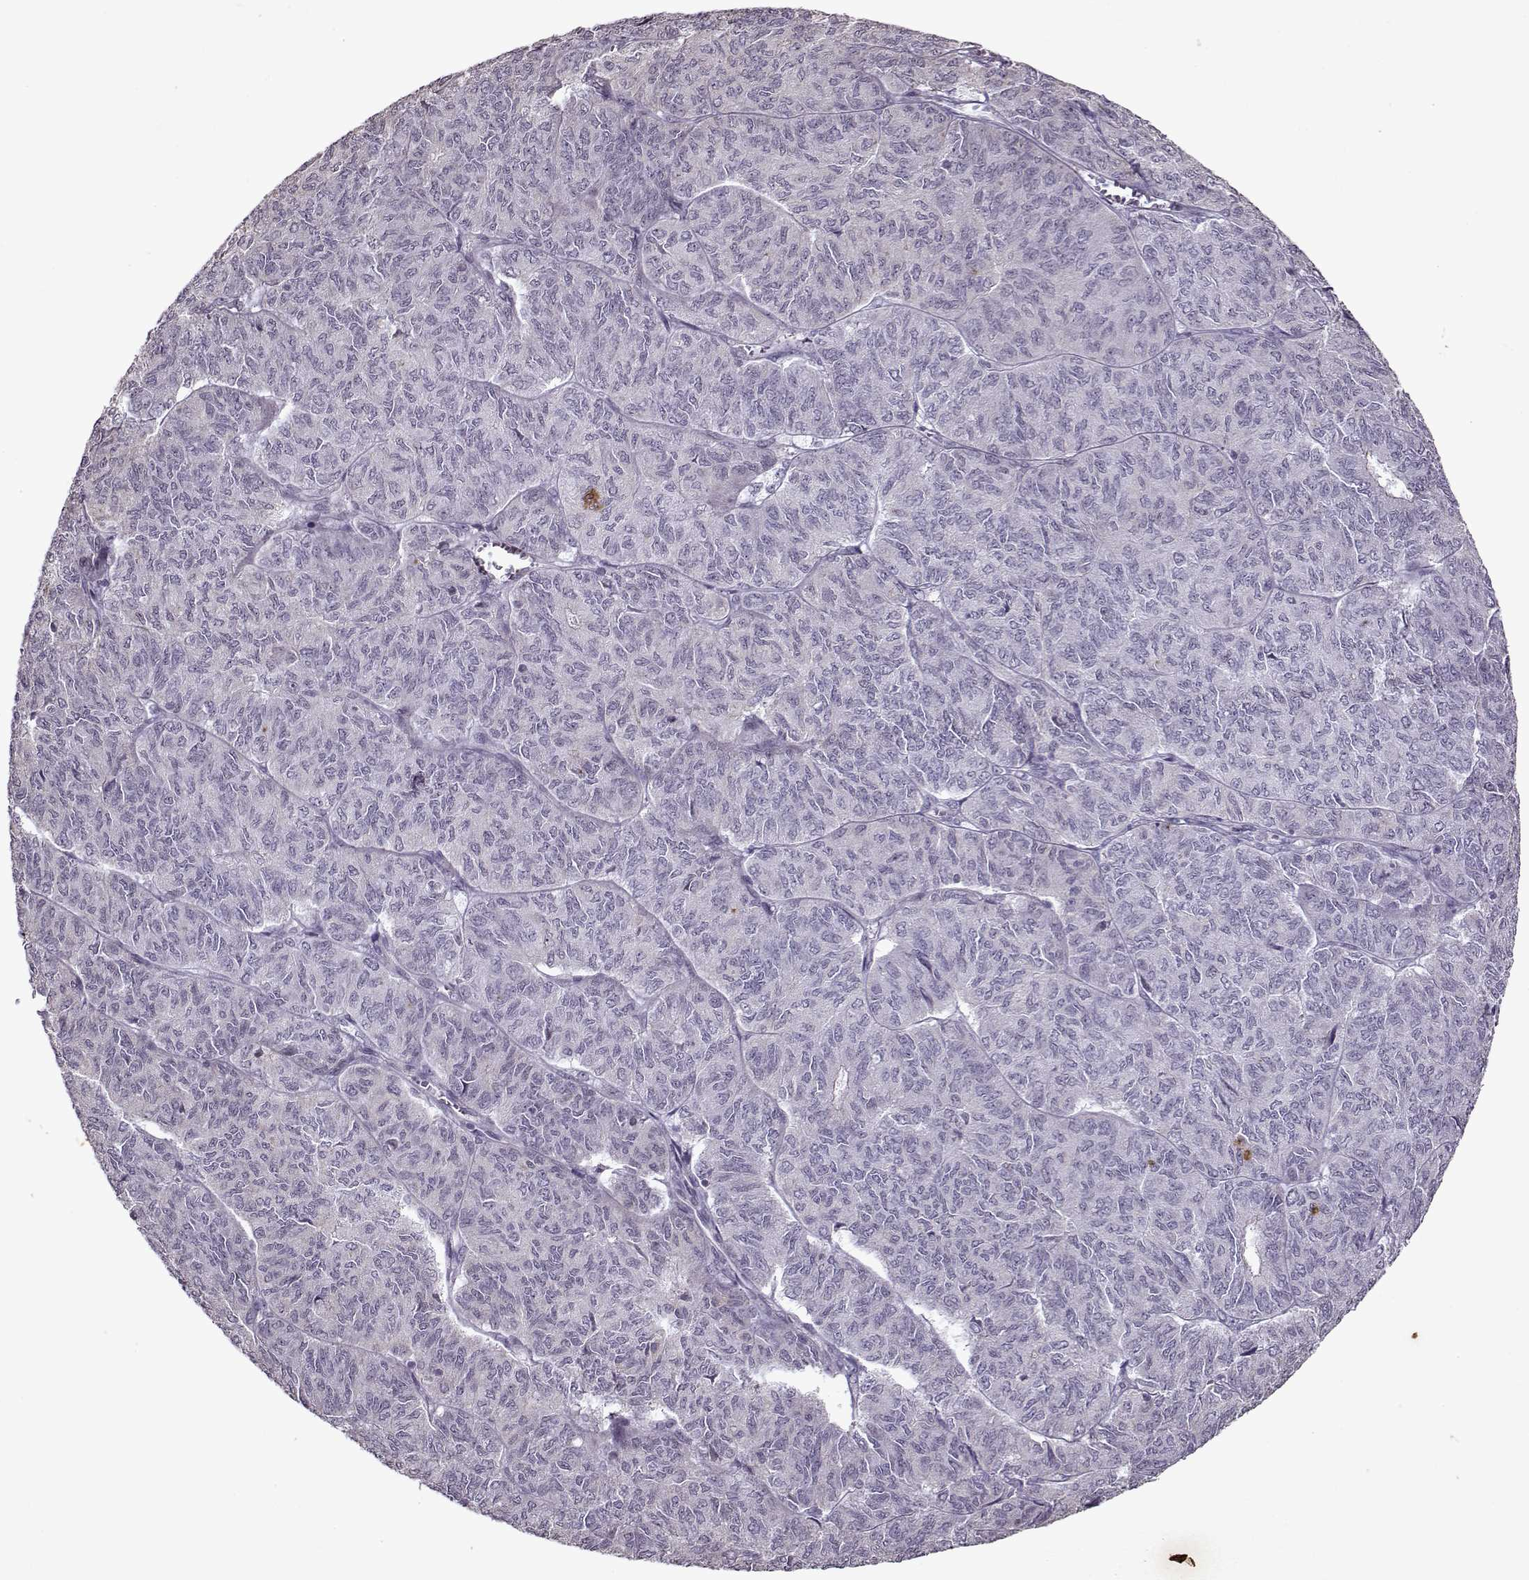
{"staining": {"intensity": "negative", "quantity": "none", "location": "none"}, "tissue": "ovarian cancer", "cell_type": "Tumor cells", "image_type": "cancer", "snomed": [{"axis": "morphology", "description": "Carcinoma, endometroid"}, {"axis": "topography", "description": "Ovary"}], "caption": "DAB immunohistochemical staining of human ovarian cancer (endometroid carcinoma) shows no significant staining in tumor cells.", "gene": "KRT9", "patient": {"sex": "female", "age": 80}}